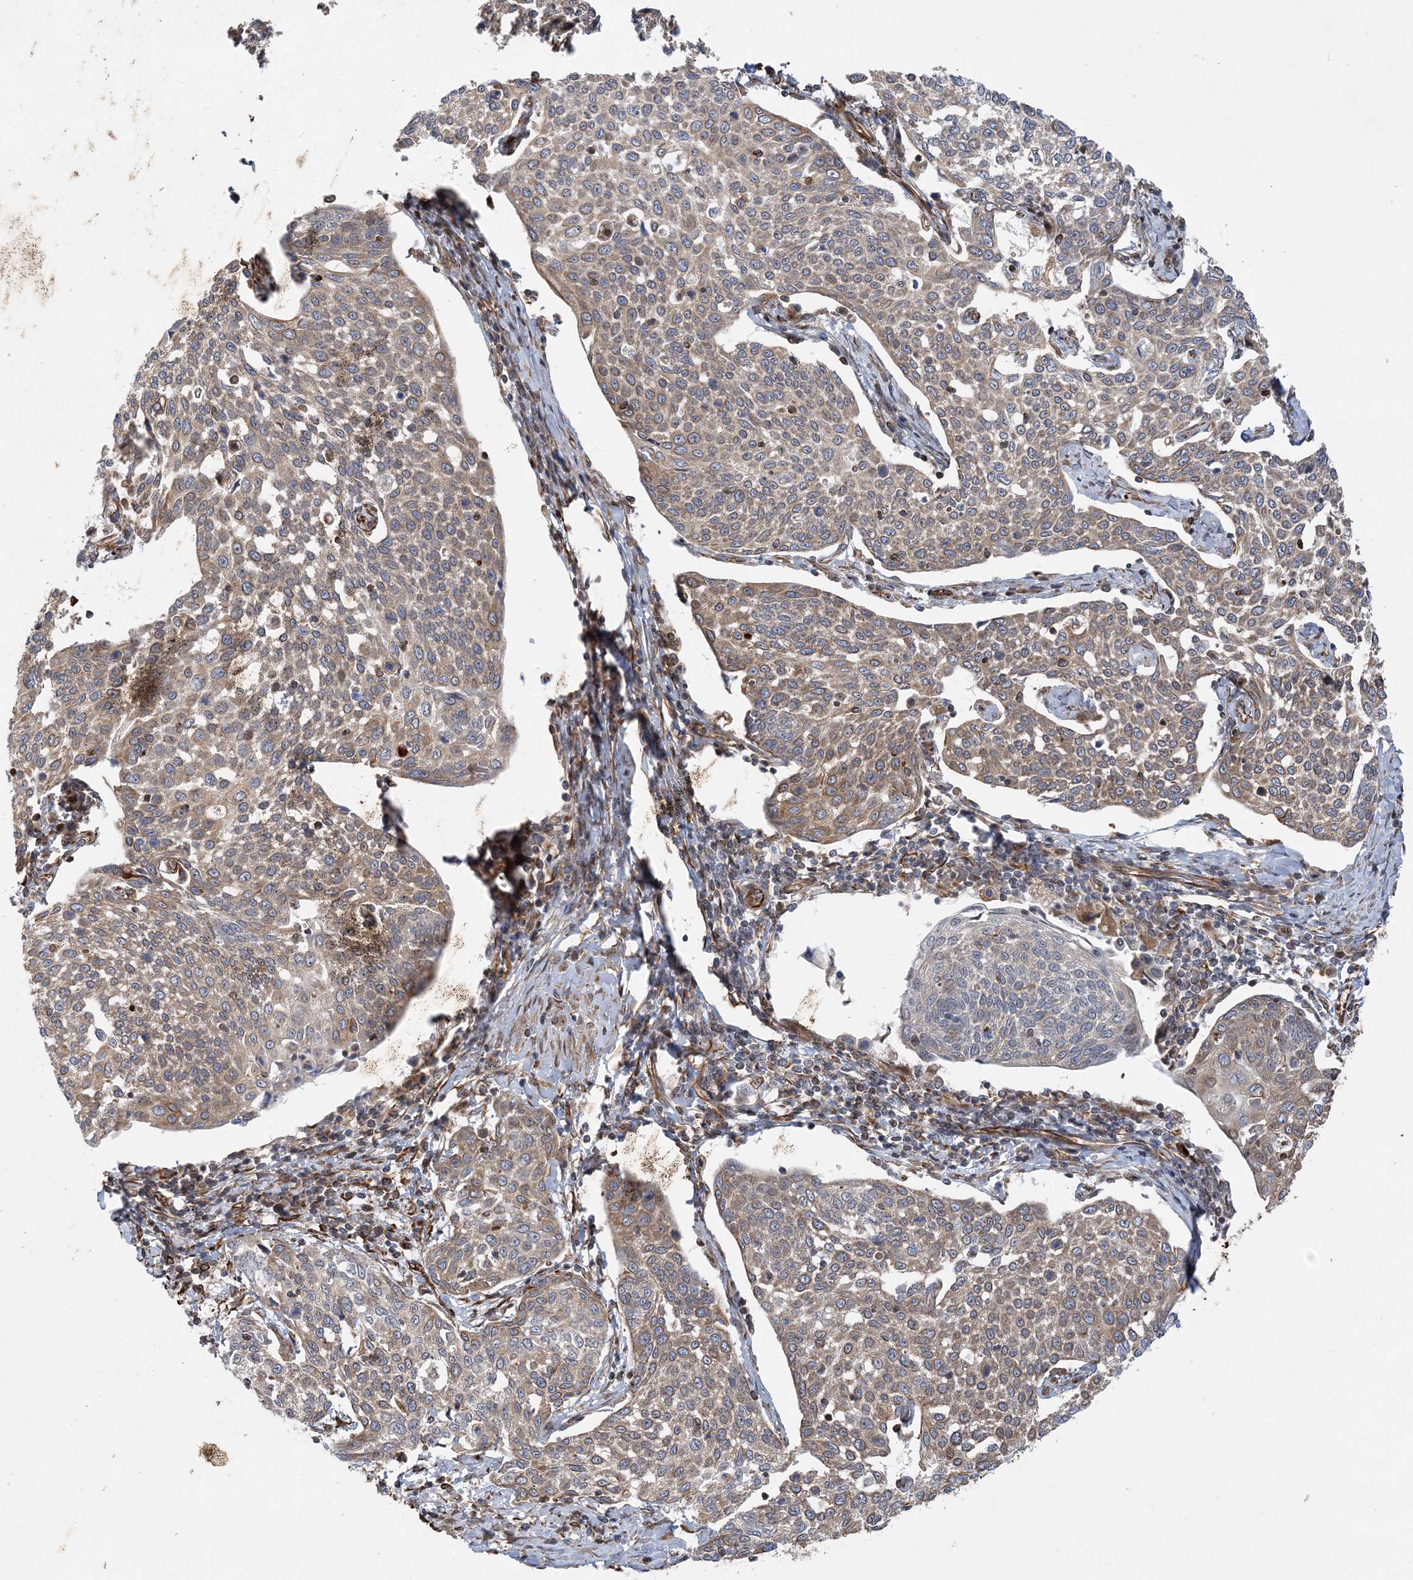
{"staining": {"intensity": "moderate", "quantity": ">75%", "location": "cytoplasmic/membranous"}, "tissue": "cervical cancer", "cell_type": "Tumor cells", "image_type": "cancer", "snomed": [{"axis": "morphology", "description": "Squamous cell carcinoma, NOS"}, {"axis": "topography", "description": "Cervix"}], "caption": "A micrograph of cervical cancer (squamous cell carcinoma) stained for a protein demonstrates moderate cytoplasmic/membranous brown staining in tumor cells. Ihc stains the protein of interest in brown and the nuclei are stained blue.", "gene": "FAM114A2", "patient": {"sex": "female", "age": 34}}